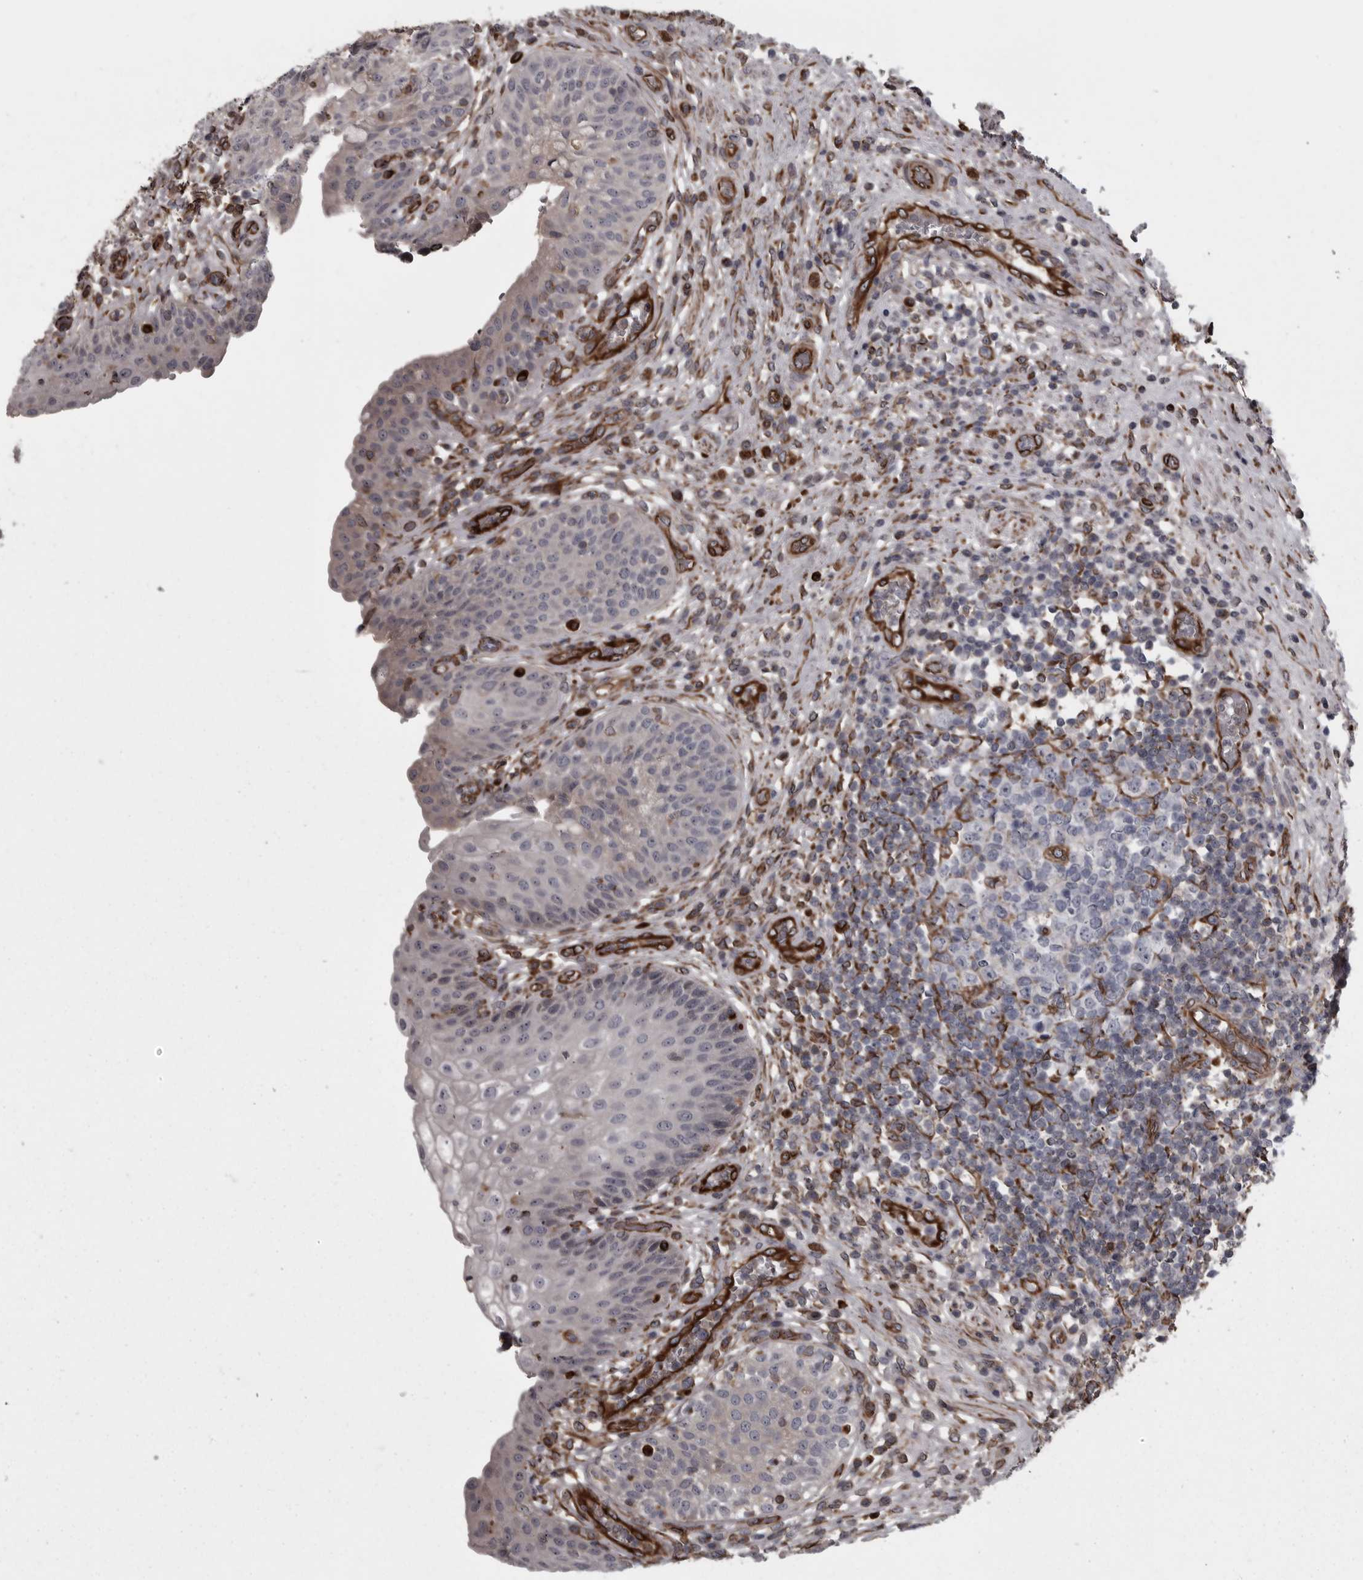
{"staining": {"intensity": "negative", "quantity": "none", "location": "none"}, "tissue": "urinary bladder", "cell_type": "Urothelial cells", "image_type": "normal", "snomed": [{"axis": "morphology", "description": "Normal tissue, NOS"}, {"axis": "topography", "description": "Urinary bladder"}], "caption": "This is an immunohistochemistry photomicrograph of benign human urinary bladder. There is no staining in urothelial cells.", "gene": "FAAP100", "patient": {"sex": "female", "age": 62}}